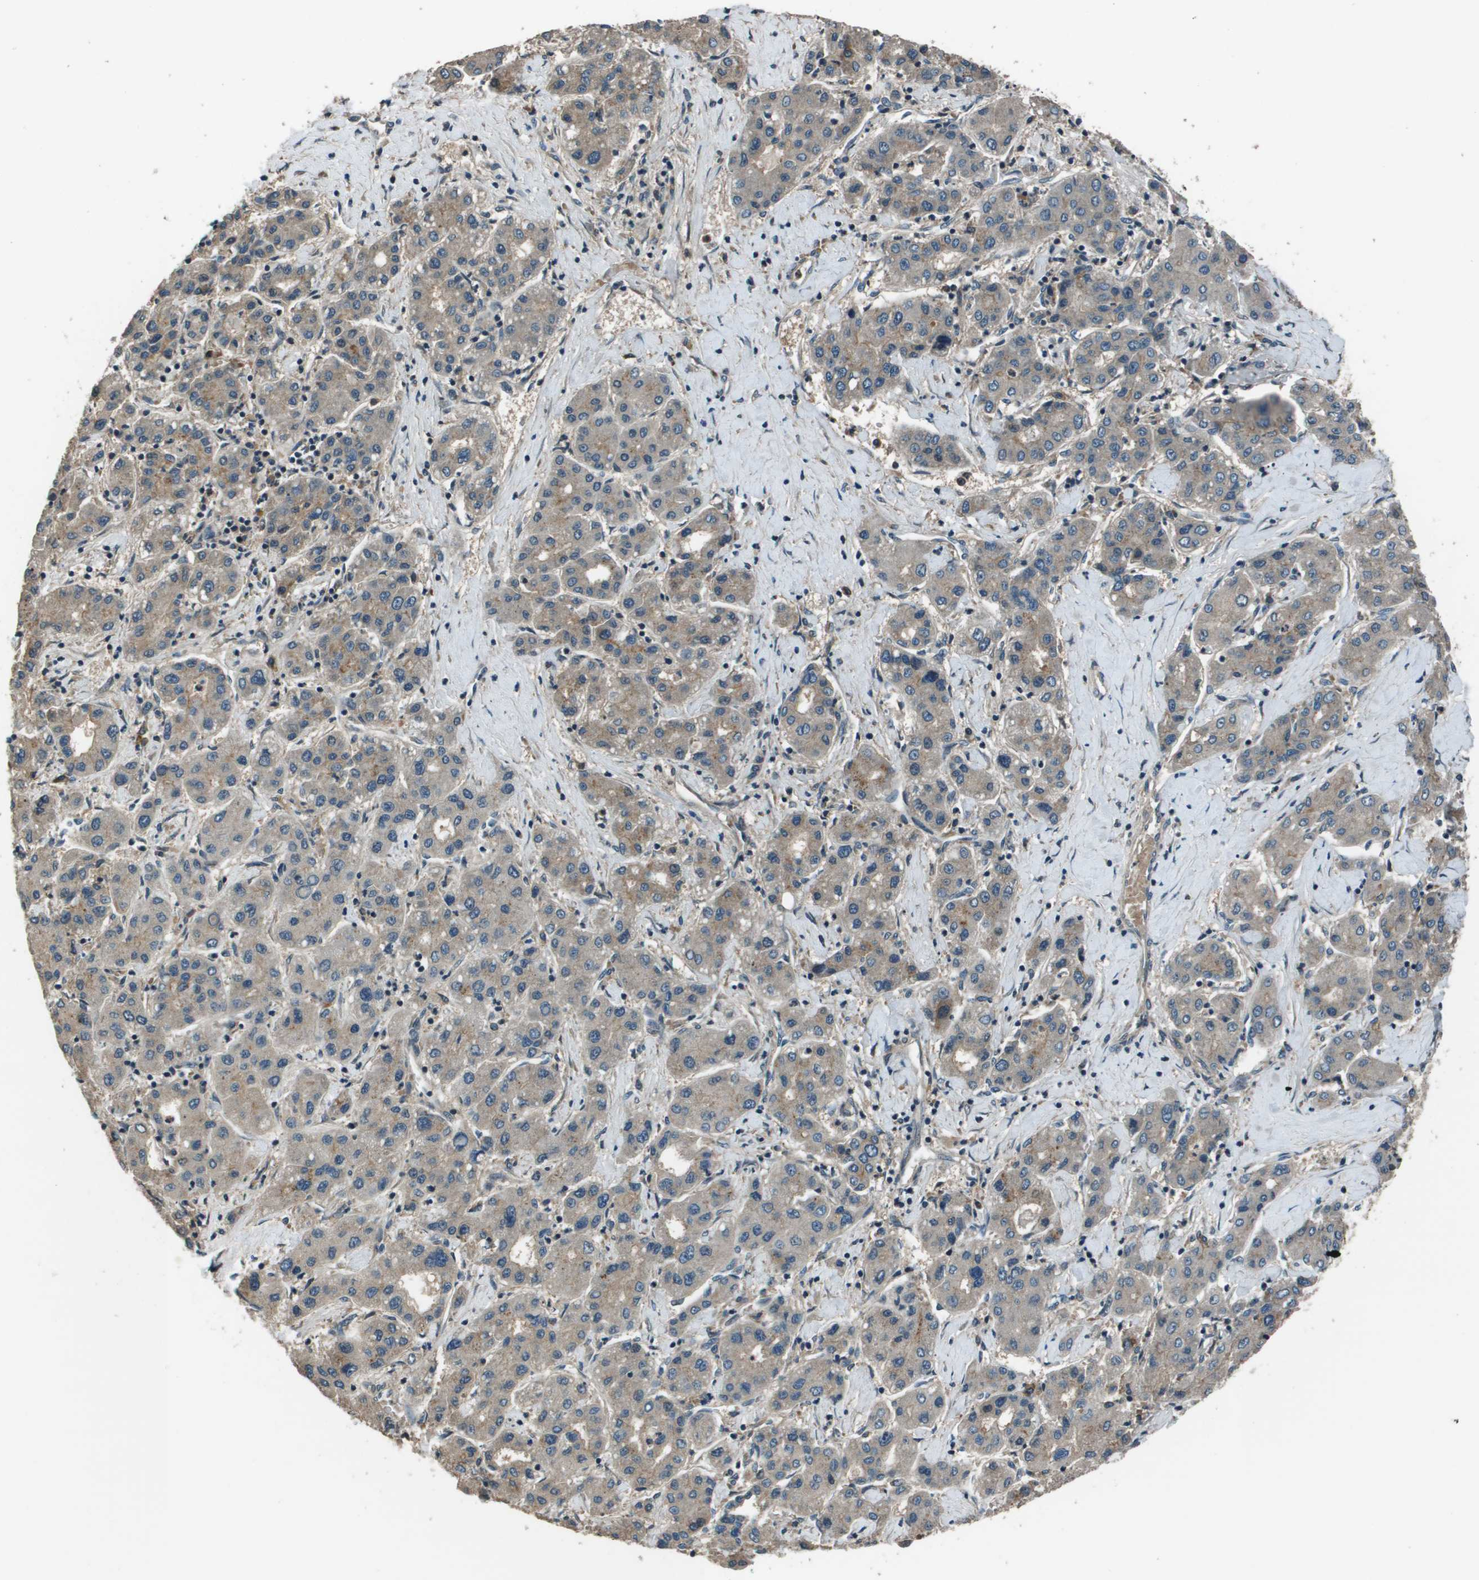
{"staining": {"intensity": "weak", "quantity": "<25%", "location": "cytoplasmic/membranous"}, "tissue": "liver cancer", "cell_type": "Tumor cells", "image_type": "cancer", "snomed": [{"axis": "morphology", "description": "Carcinoma, Hepatocellular, NOS"}, {"axis": "topography", "description": "Liver"}], "caption": "Immunohistochemistry of human hepatocellular carcinoma (liver) exhibits no staining in tumor cells.", "gene": "ARHGEF11", "patient": {"sex": "male", "age": 65}}